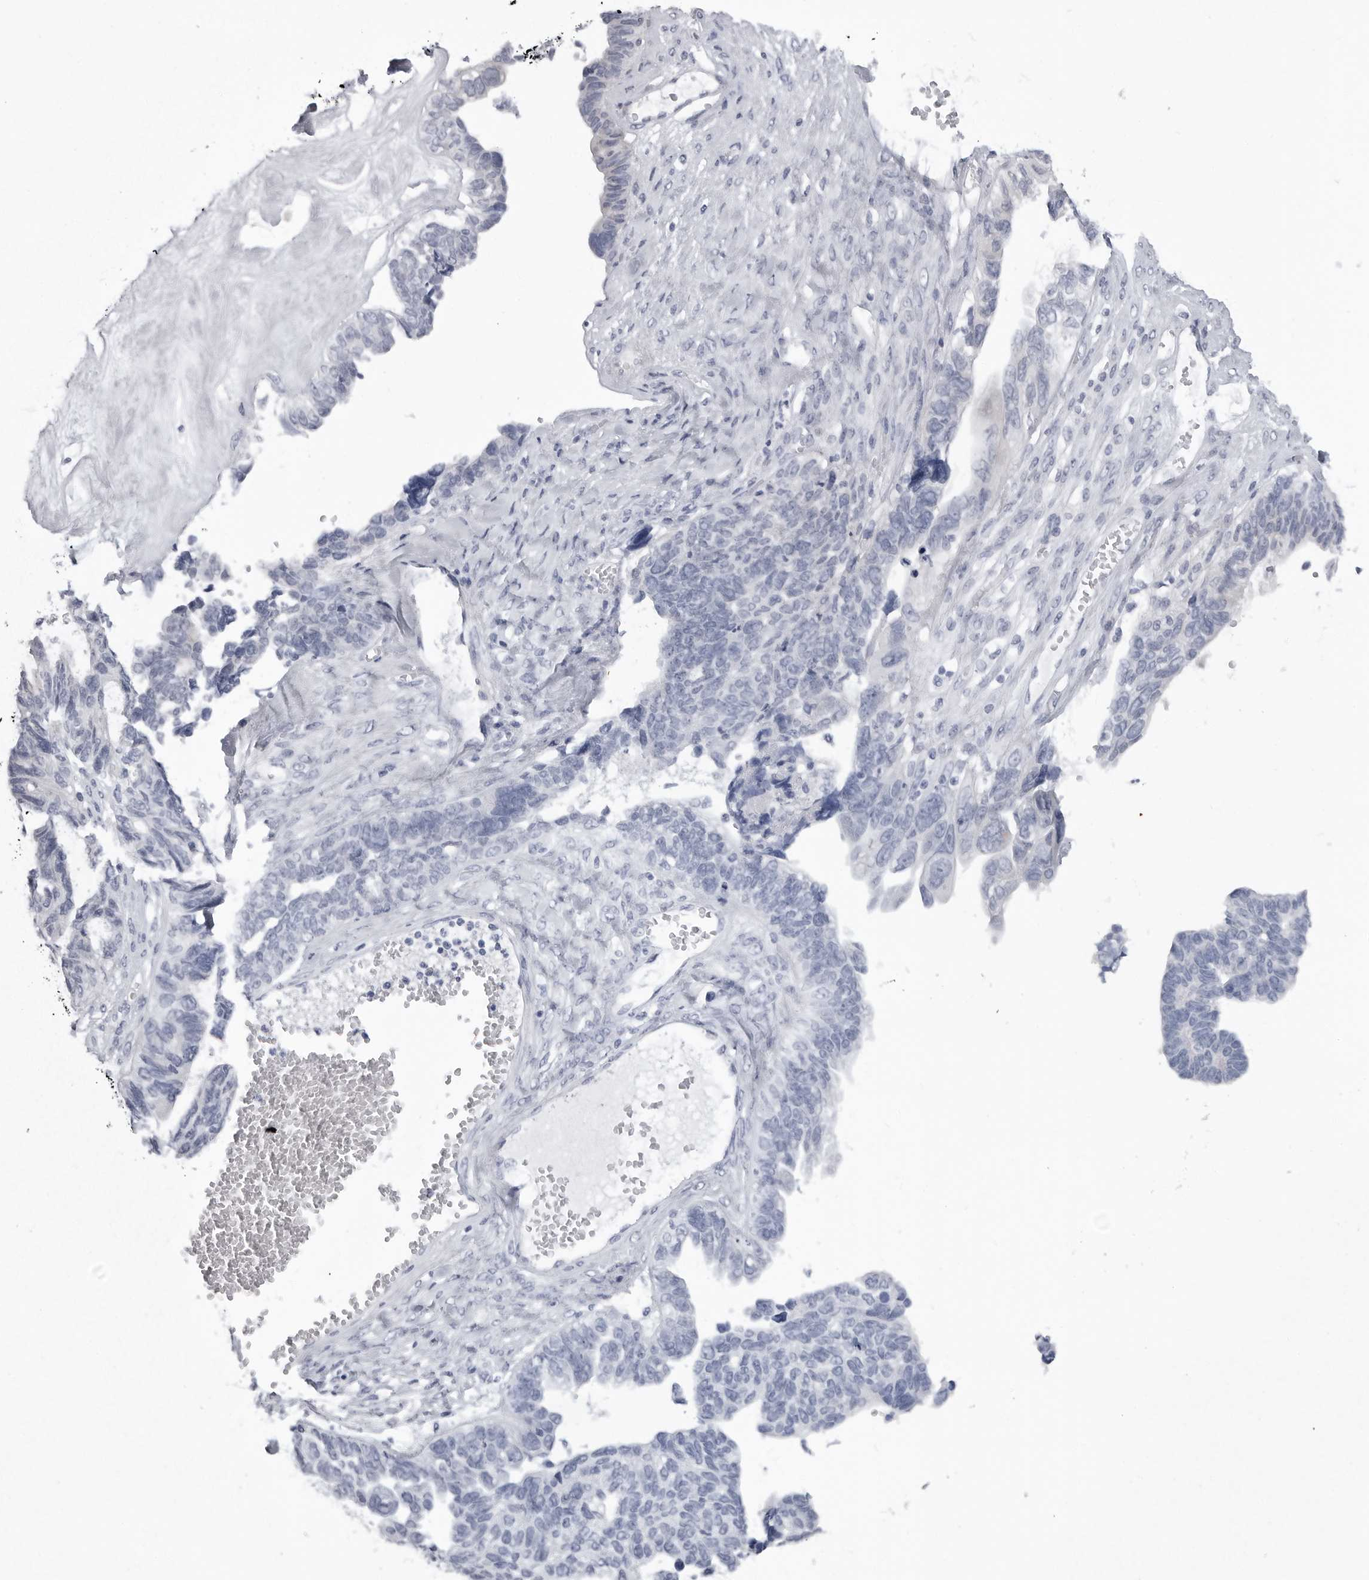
{"staining": {"intensity": "negative", "quantity": "none", "location": "none"}, "tissue": "ovarian cancer", "cell_type": "Tumor cells", "image_type": "cancer", "snomed": [{"axis": "morphology", "description": "Cystadenocarcinoma, serous, NOS"}, {"axis": "topography", "description": "Ovary"}], "caption": "Immunohistochemical staining of human ovarian cancer reveals no significant positivity in tumor cells.", "gene": "LRRC45", "patient": {"sex": "female", "age": 79}}